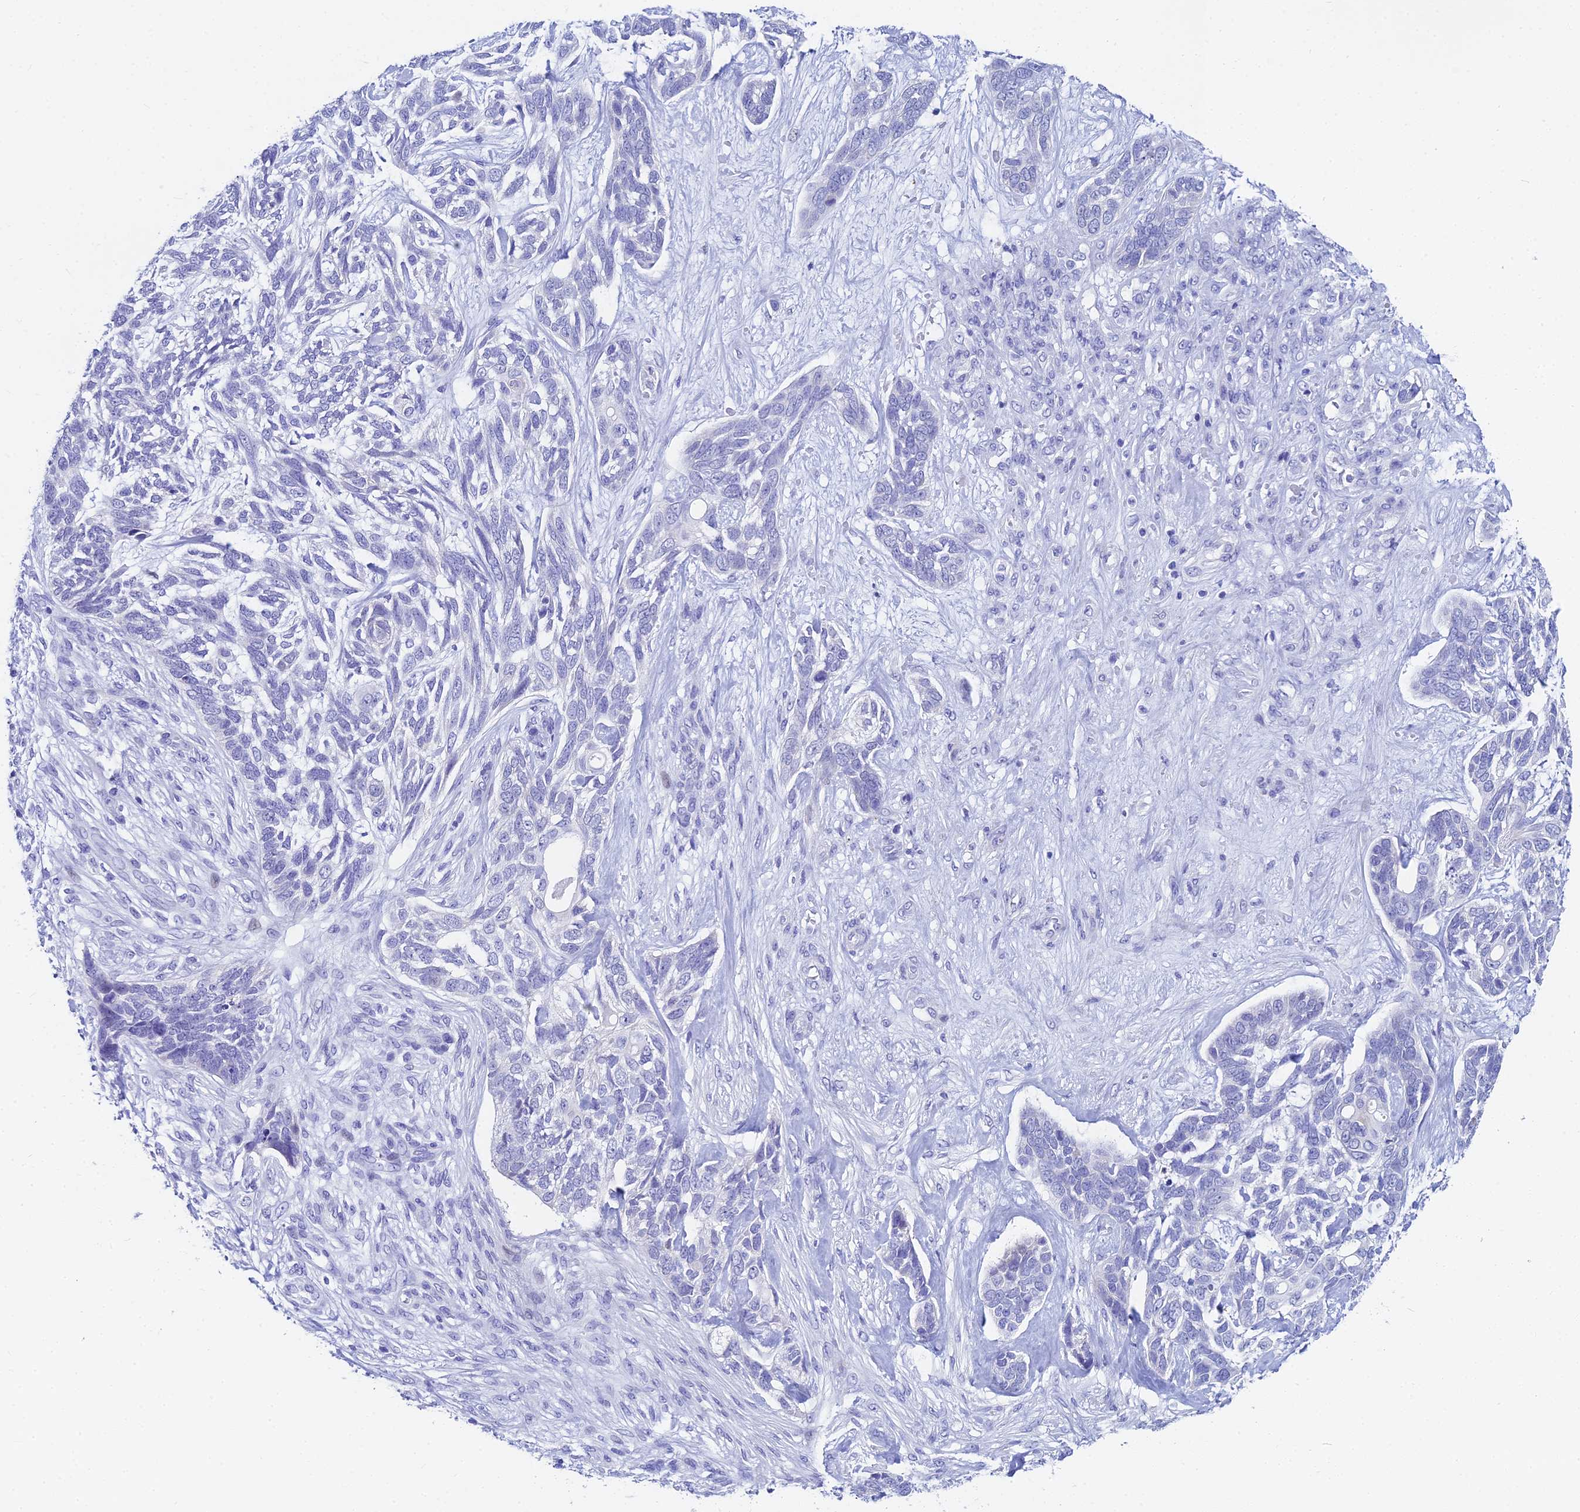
{"staining": {"intensity": "negative", "quantity": "none", "location": "none"}, "tissue": "skin cancer", "cell_type": "Tumor cells", "image_type": "cancer", "snomed": [{"axis": "morphology", "description": "Basal cell carcinoma"}, {"axis": "topography", "description": "Skin"}], "caption": "An IHC histopathology image of skin cancer is shown. There is no staining in tumor cells of skin cancer. Brightfield microscopy of immunohistochemistry (IHC) stained with DAB (brown) and hematoxylin (blue), captured at high magnification.", "gene": "HSPA1L", "patient": {"sex": "male", "age": 88}}